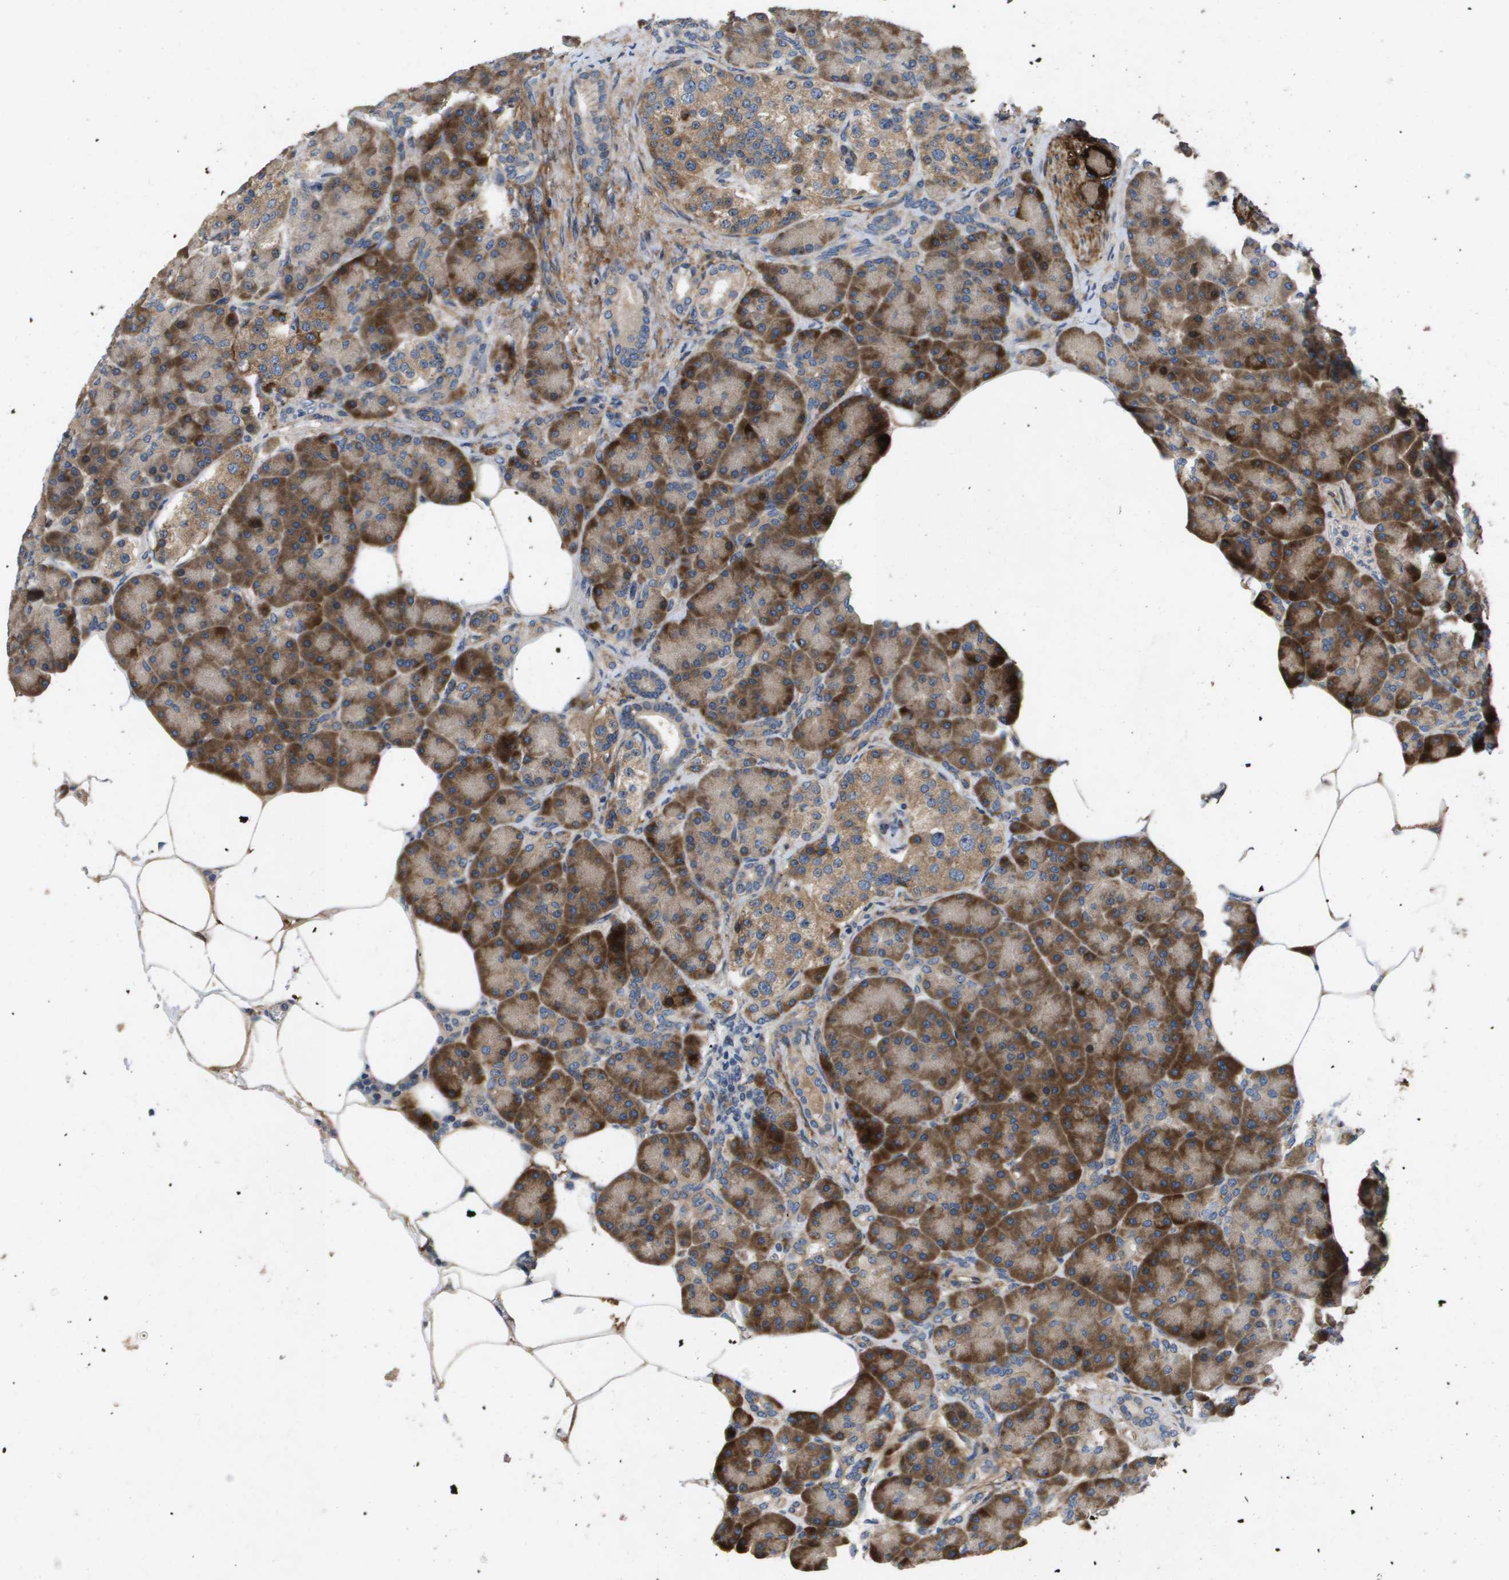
{"staining": {"intensity": "strong", "quantity": ">75%", "location": "cytoplasmic/membranous"}, "tissue": "pancreas", "cell_type": "Exocrine glandular cells", "image_type": "normal", "snomed": [{"axis": "morphology", "description": "Normal tissue, NOS"}, {"axis": "topography", "description": "Pancreas"}], "caption": "About >75% of exocrine glandular cells in unremarkable human pancreas display strong cytoplasmic/membranous protein positivity as visualized by brown immunohistochemical staining.", "gene": "ENTPD2", "patient": {"sex": "female", "age": 70}}